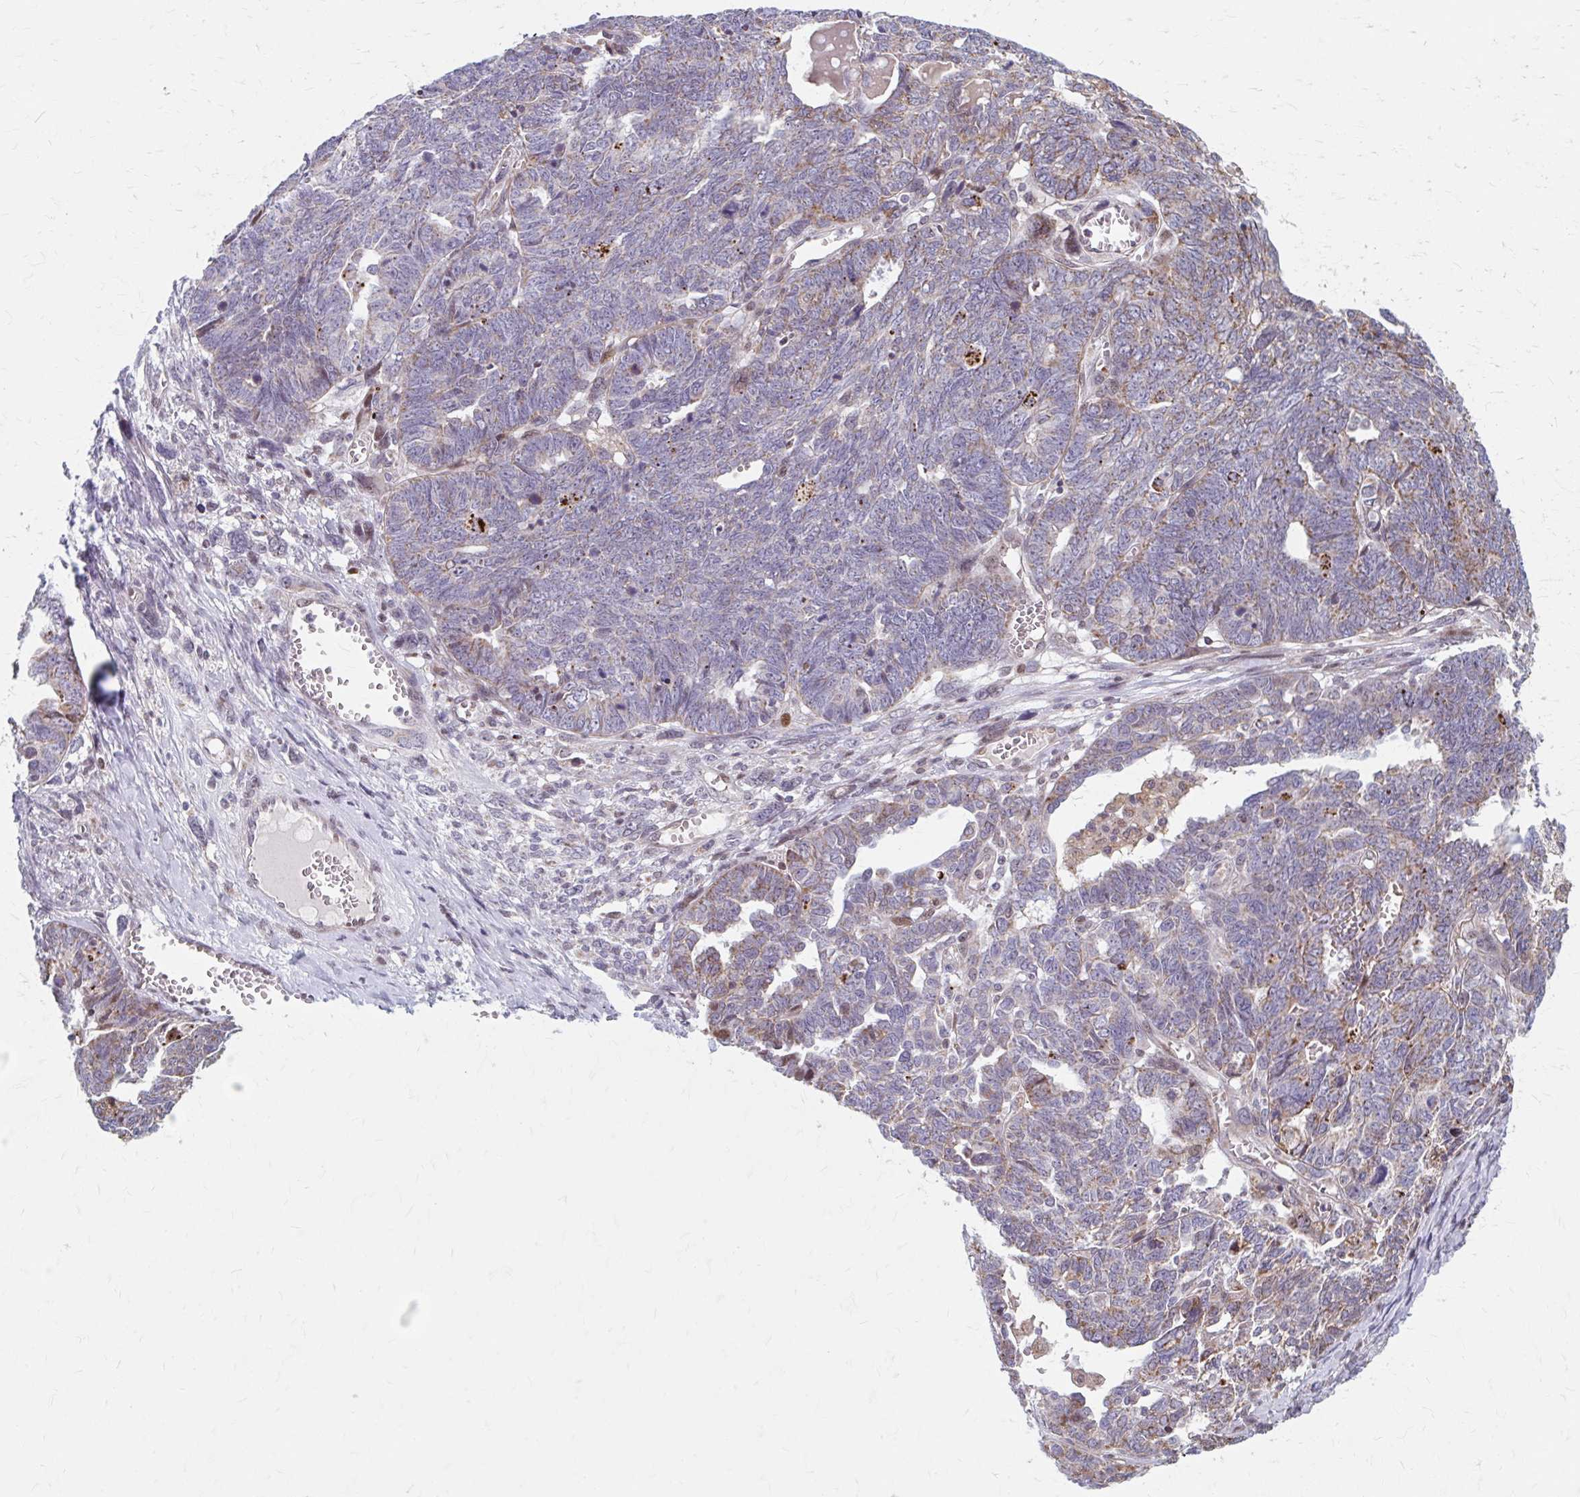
{"staining": {"intensity": "weak", "quantity": "25%-75%", "location": "cytoplasmic/membranous"}, "tissue": "ovarian cancer", "cell_type": "Tumor cells", "image_type": "cancer", "snomed": [{"axis": "morphology", "description": "Cystadenocarcinoma, serous, NOS"}, {"axis": "topography", "description": "Ovary"}], "caption": "Protein staining of ovarian cancer (serous cystadenocarcinoma) tissue exhibits weak cytoplasmic/membranous positivity in about 25%-75% of tumor cells.", "gene": "BEAN1", "patient": {"sex": "female", "age": 79}}